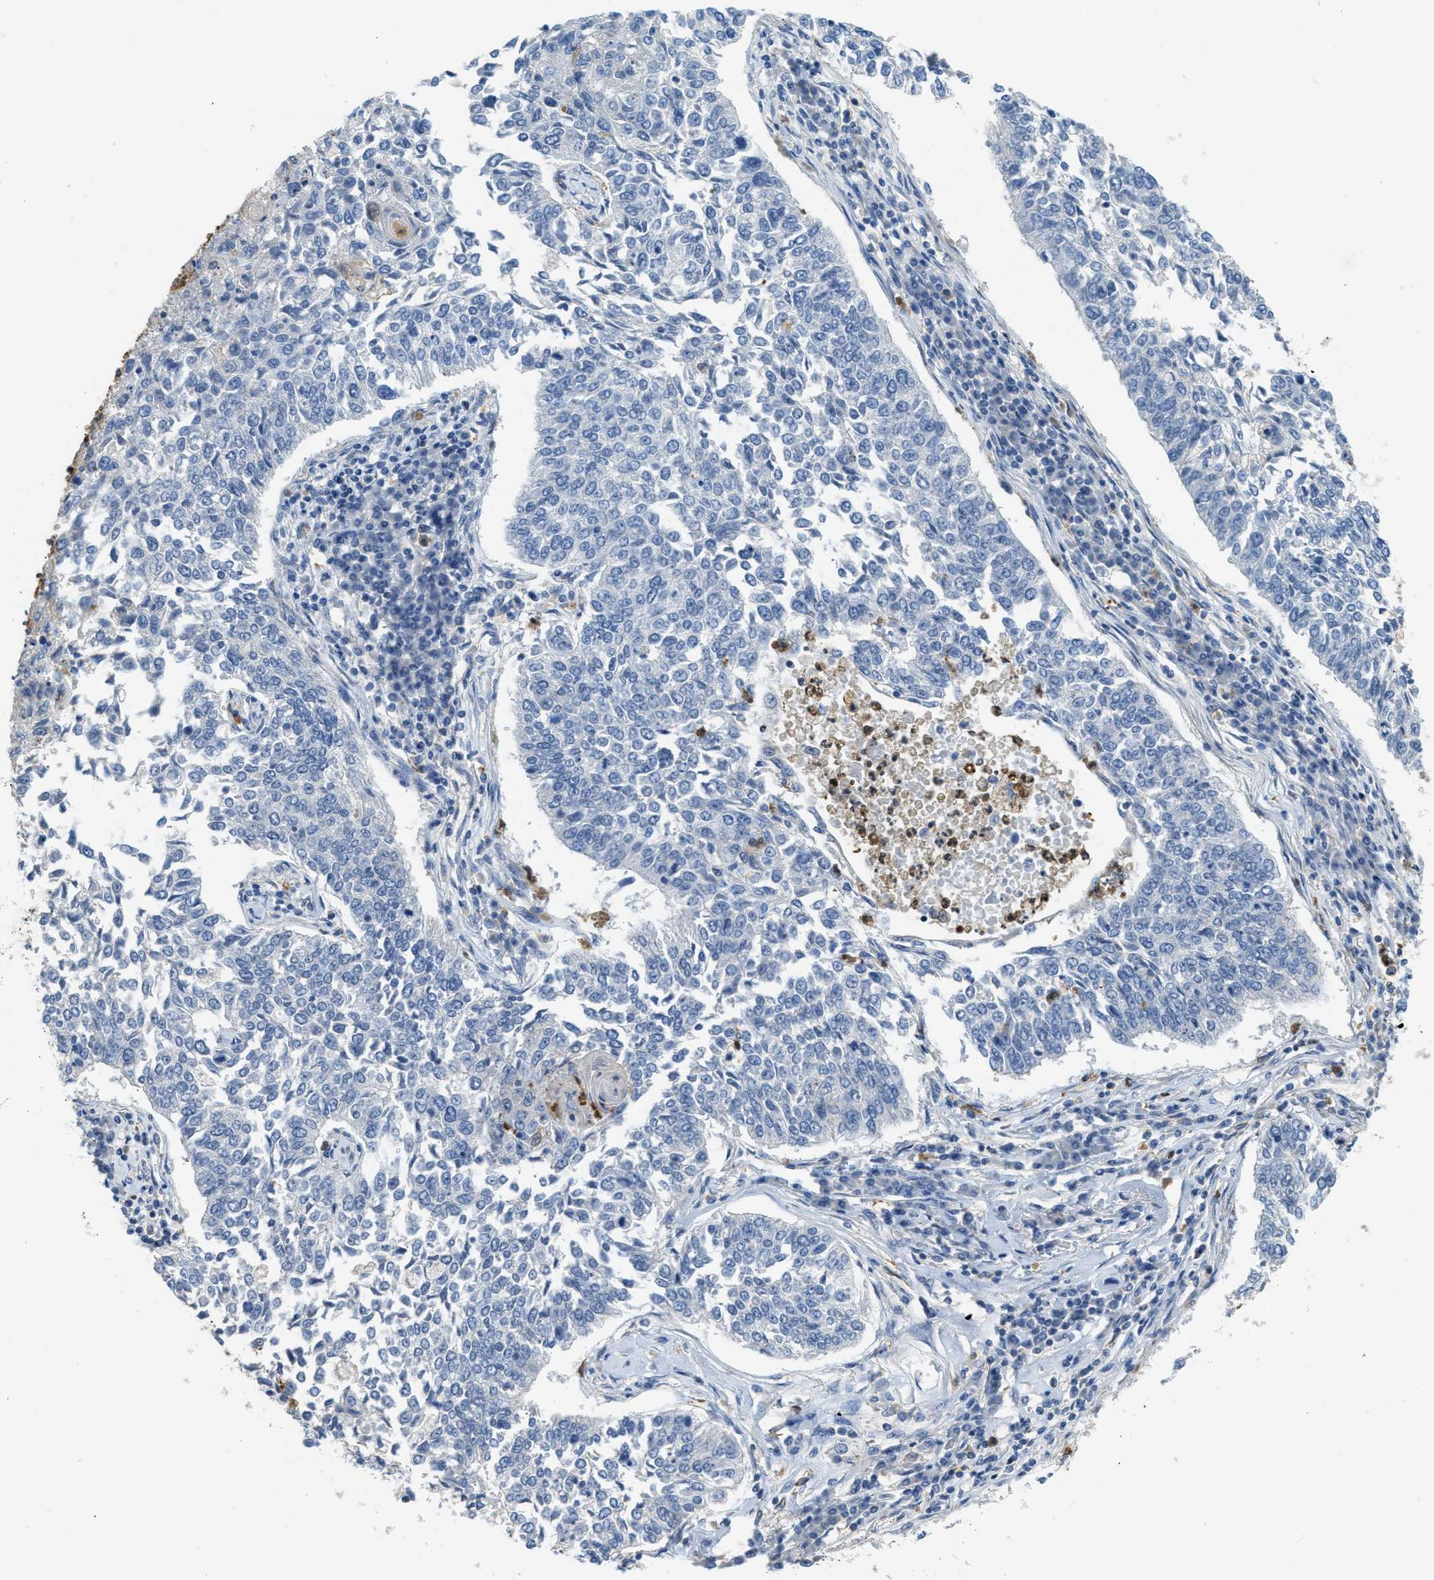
{"staining": {"intensity": "negative", "quantity": "none", "location": "none"}, "tissue": "lung cancer", "cell_type": "Tumor cells", "image_type": "cancer", "snomed": [{"axis": "morphology", "description": "Normal tissue, NOS"}, {"axis": "morphology", "description": "Squamous cell carcinoma, NOS"}, {"axis": "topography", "description": "Cartilage tissue"}, {"axis": "topography", "description": "Bronchus"}, {"axis": "topography", "description": "Lung"}], "caption": "Immunohistochemistry (IHC) histopathology image of squamous cell carcinoma (lung) stained for a protein (brown), which displays no positivity in tumor cells.", "gene": "SERPINB1", "patient": {"sex": "female", "age": 49}}